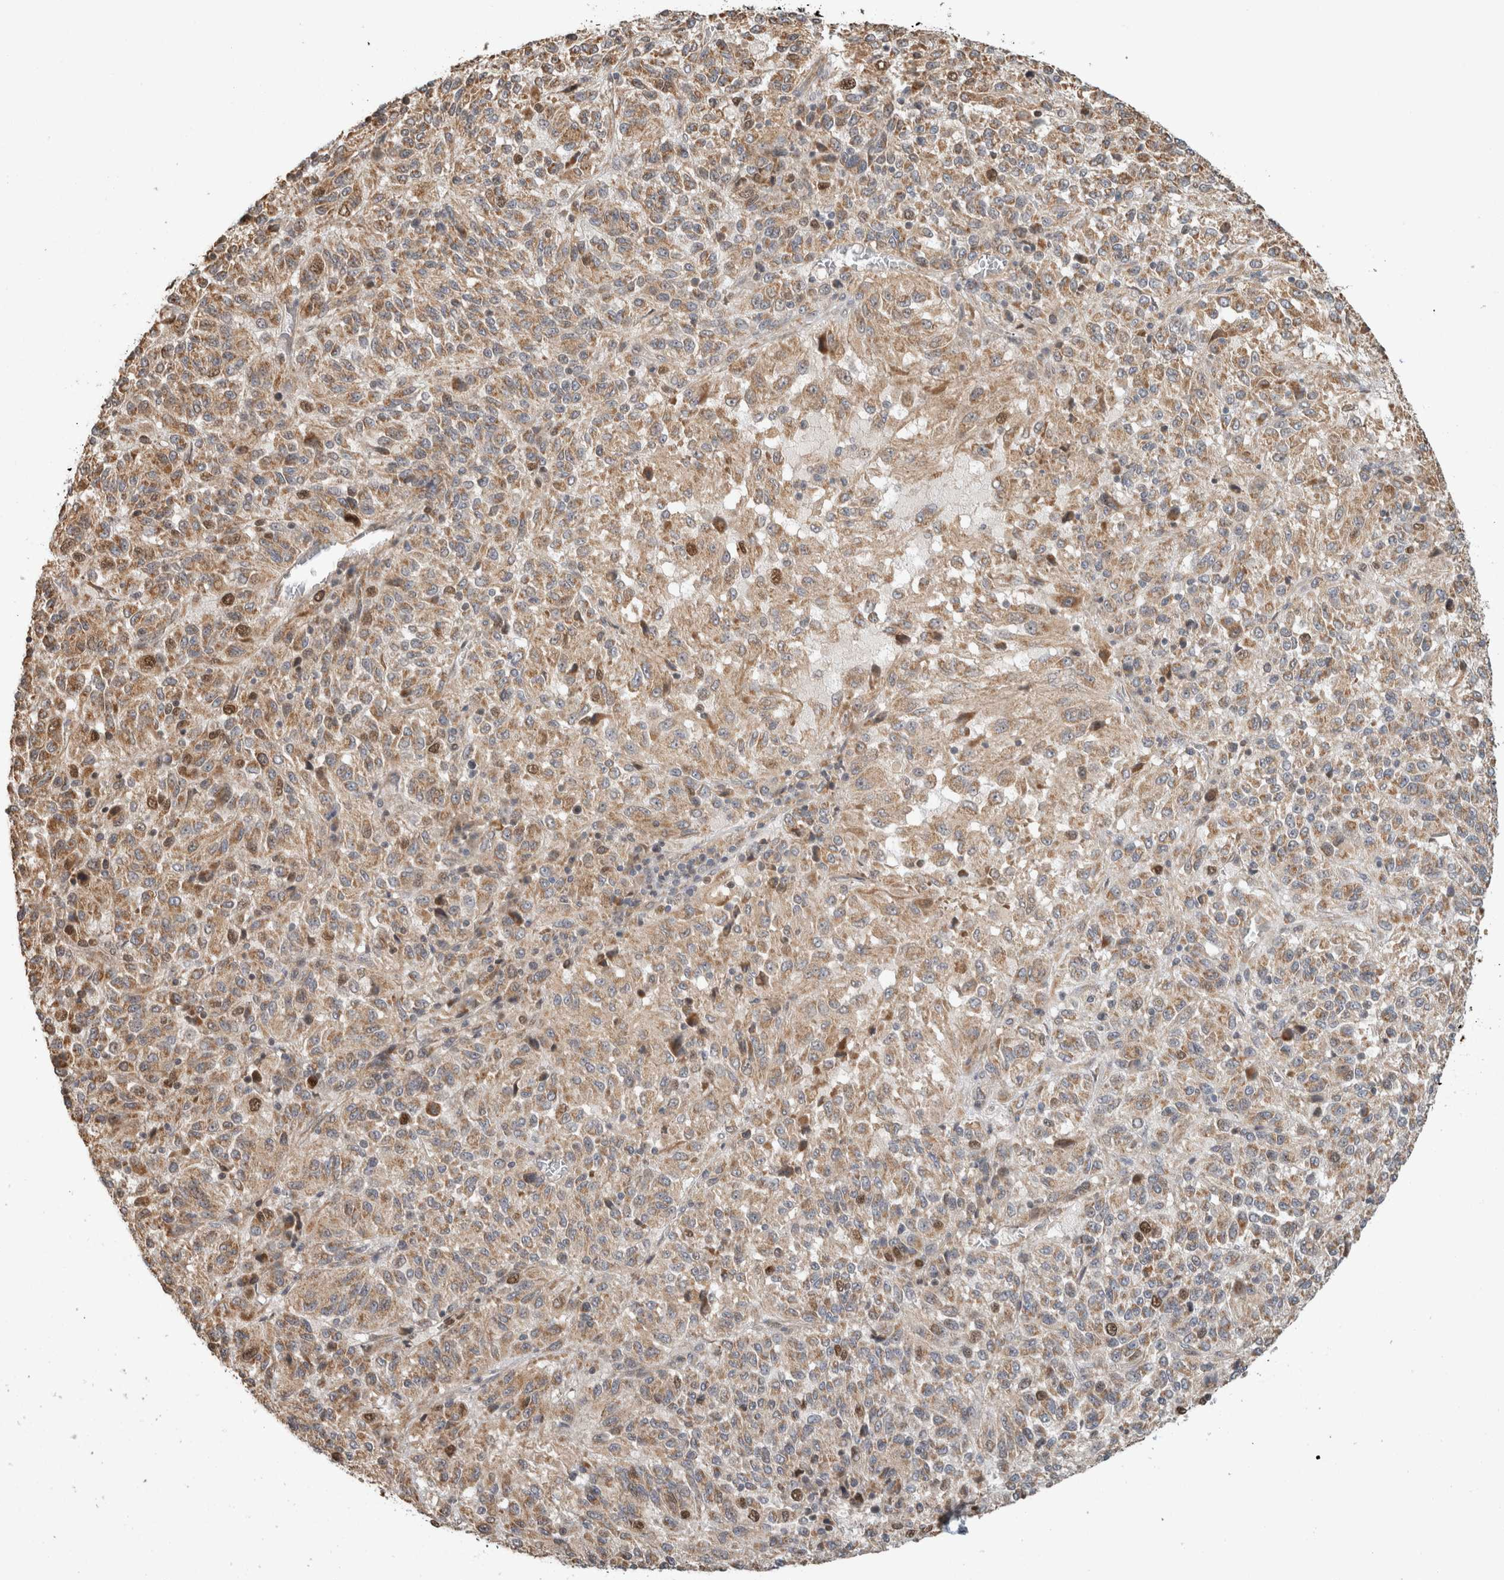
{"staining": {"intensity": "moderate", "quantity": ">75%", "location": "cytoplasmic/membranous"}, "tissue": "melanoma", "cell_type": "Tumor cells", "image_type": "cancer", "snomed": [{"axis": "morphology", "description": "Malignant melanoma, Metastatic site"}, {"axis": "topography", "description": "Lung"}], "caption": "The immunohistochemical stain shows moderate cytoplasmic/membranous positivity in tumor cells of malignant melanoma (metastatic site) tissue.", "gene": "GINS4", "patient": {"sex": "male", "age": 64}}